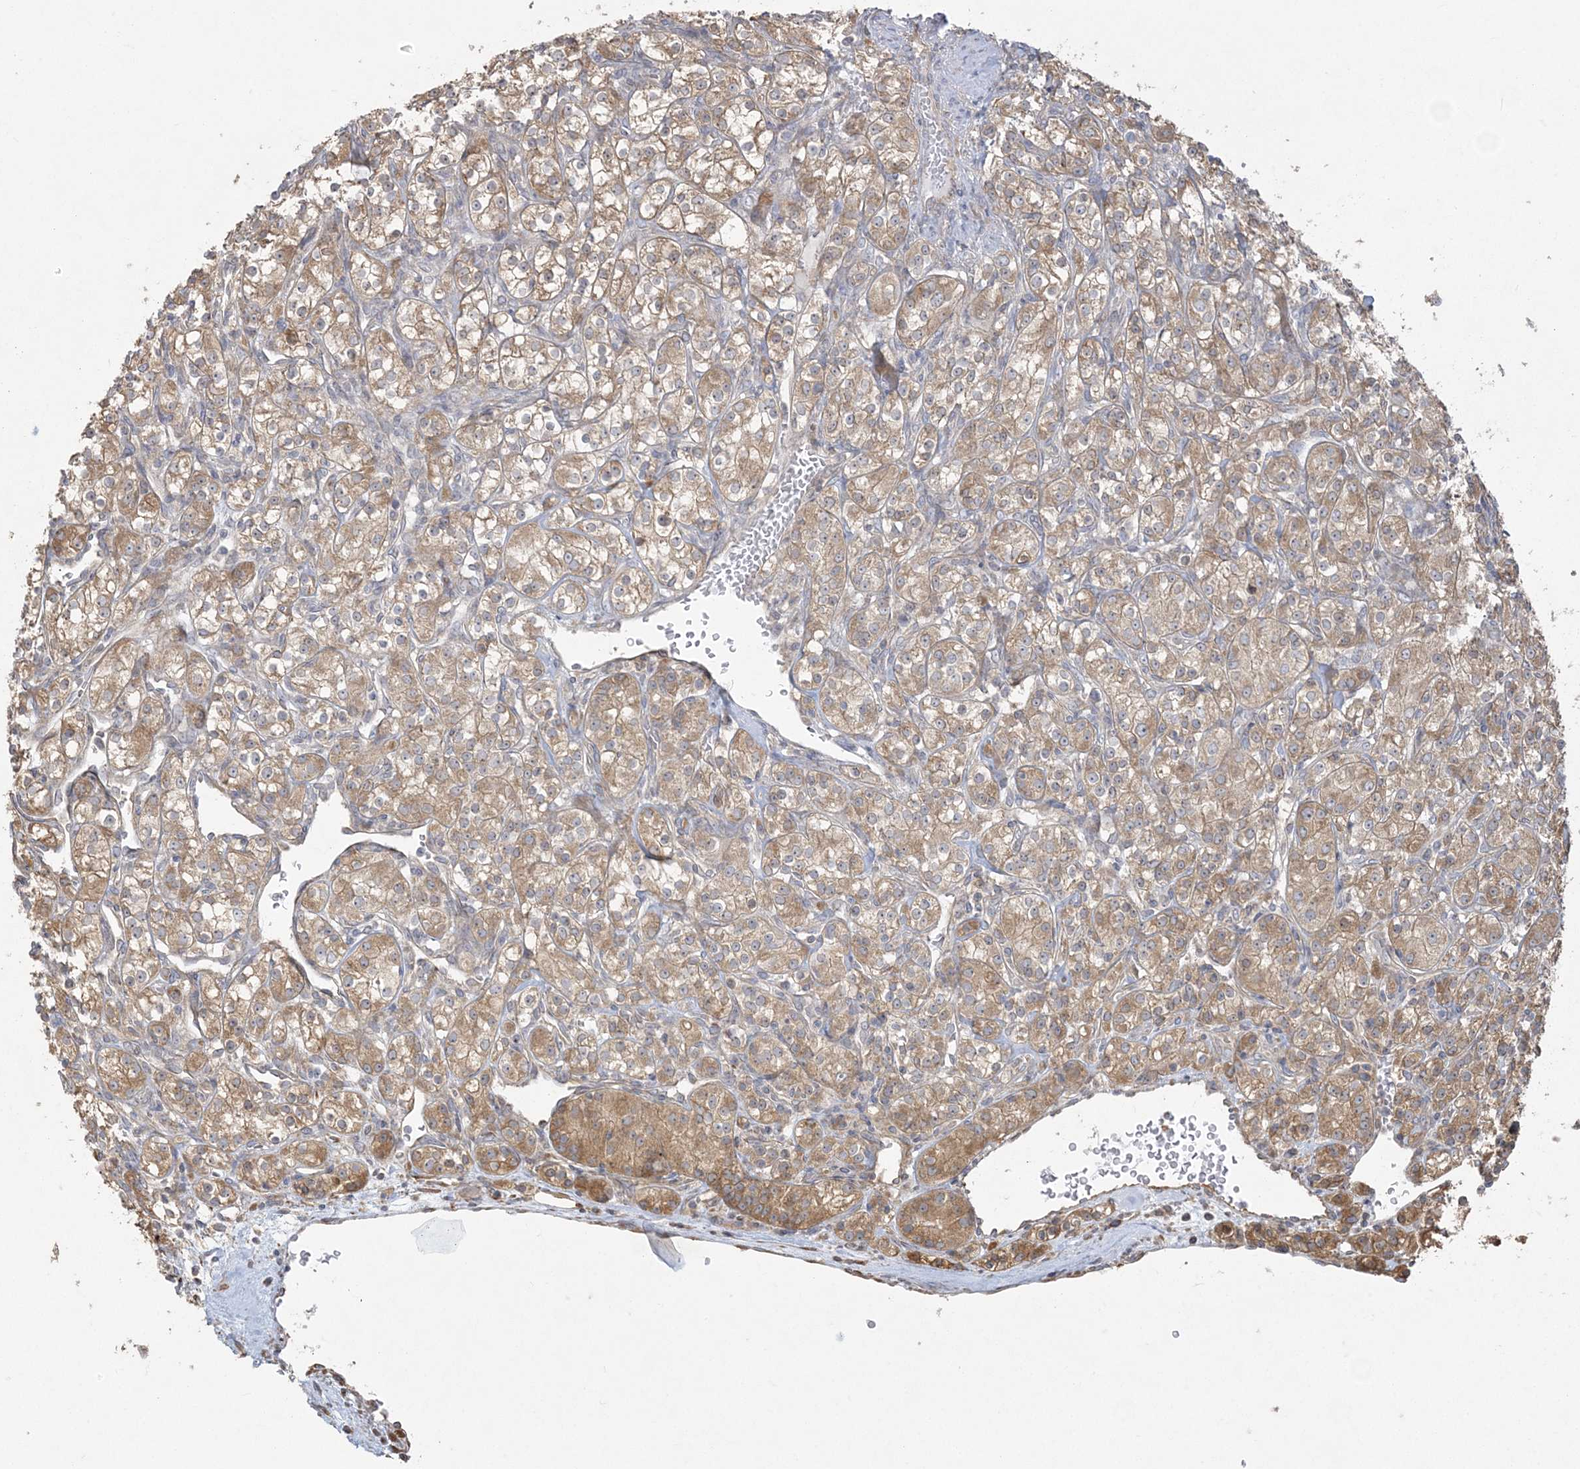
{"staining": {"intensity": "moderate", "quantity": ">75%", "location": "cytoplasmic/membranous"}, "tissue": "renal cancer", "cell_type": "Tumor cells", "image_type": "cancer", "snomed": [{"axis": "morphology", "description": "Adenocarcinoma, NOS"}, {"axis": "topography", "description": "Kidney"}], "caption": "The immunohistochemical stain labels moderate cytoplasmic/membranous positivity in tumor cells of renal adenocarcinoma tissue.", "gene": "ZC3H6", "patient": {"sex": "male", "age": 77}}